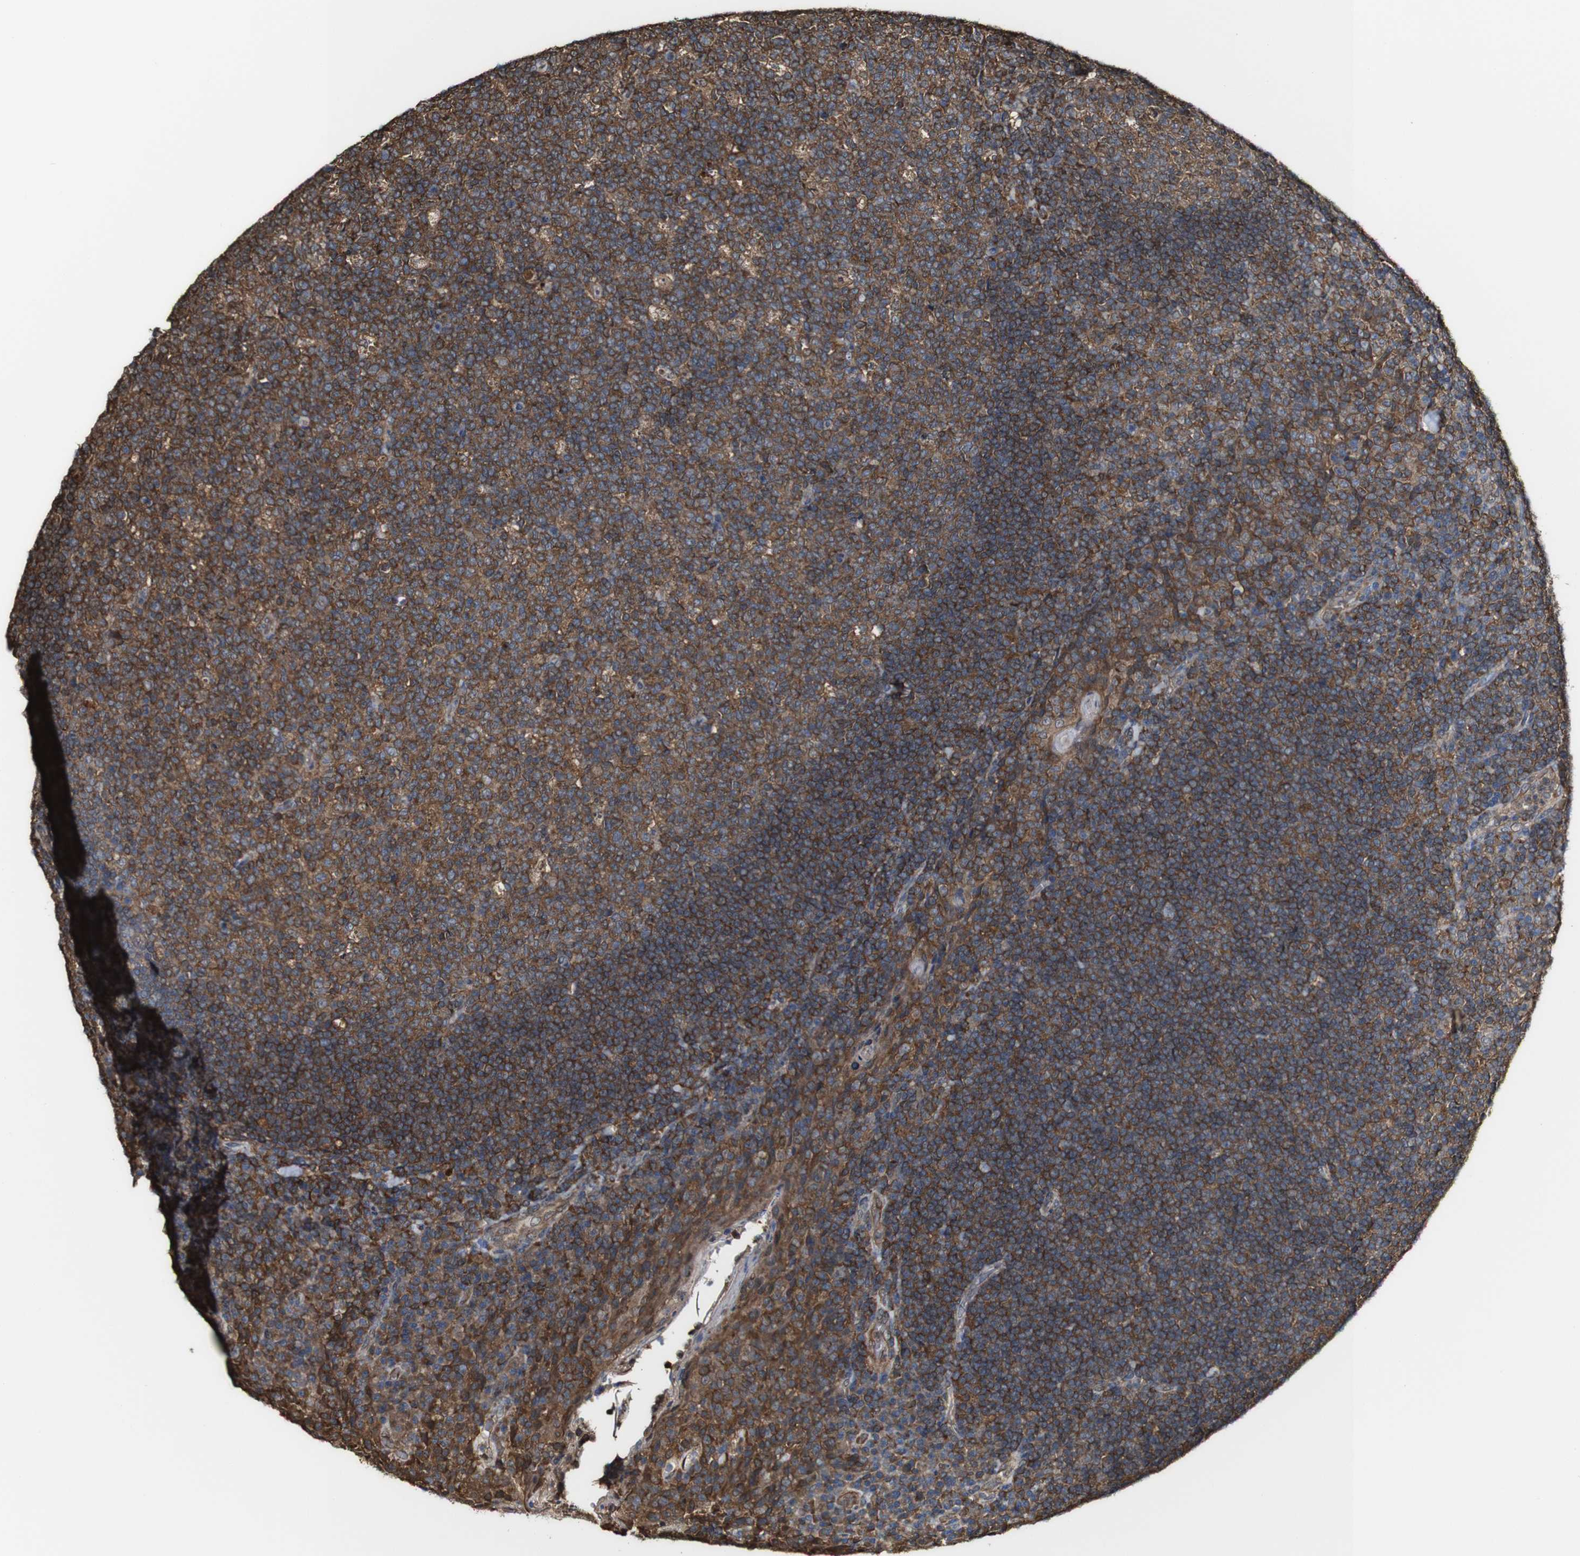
{"staining": {"intensity": "moderate", "quantity": ">75%", "location": "cytoplasmic/membranous"}, "tissue": "tonsil", "cell_type": "Germinal center cells", "image_type": "normal", "snomed": [{"axis": "morphology", "description": "Normal tissue, NOS"}, {"axis": "topography", "description": "Tonsil"}], "caption": "Tonsil stained with immunohistochemistry displays moderate cytoplasmic/membranous positivity in approximately >75% of germinal center cells.", "gene": "PTPRR", "patient": {"sex": "male", "age": 17}}